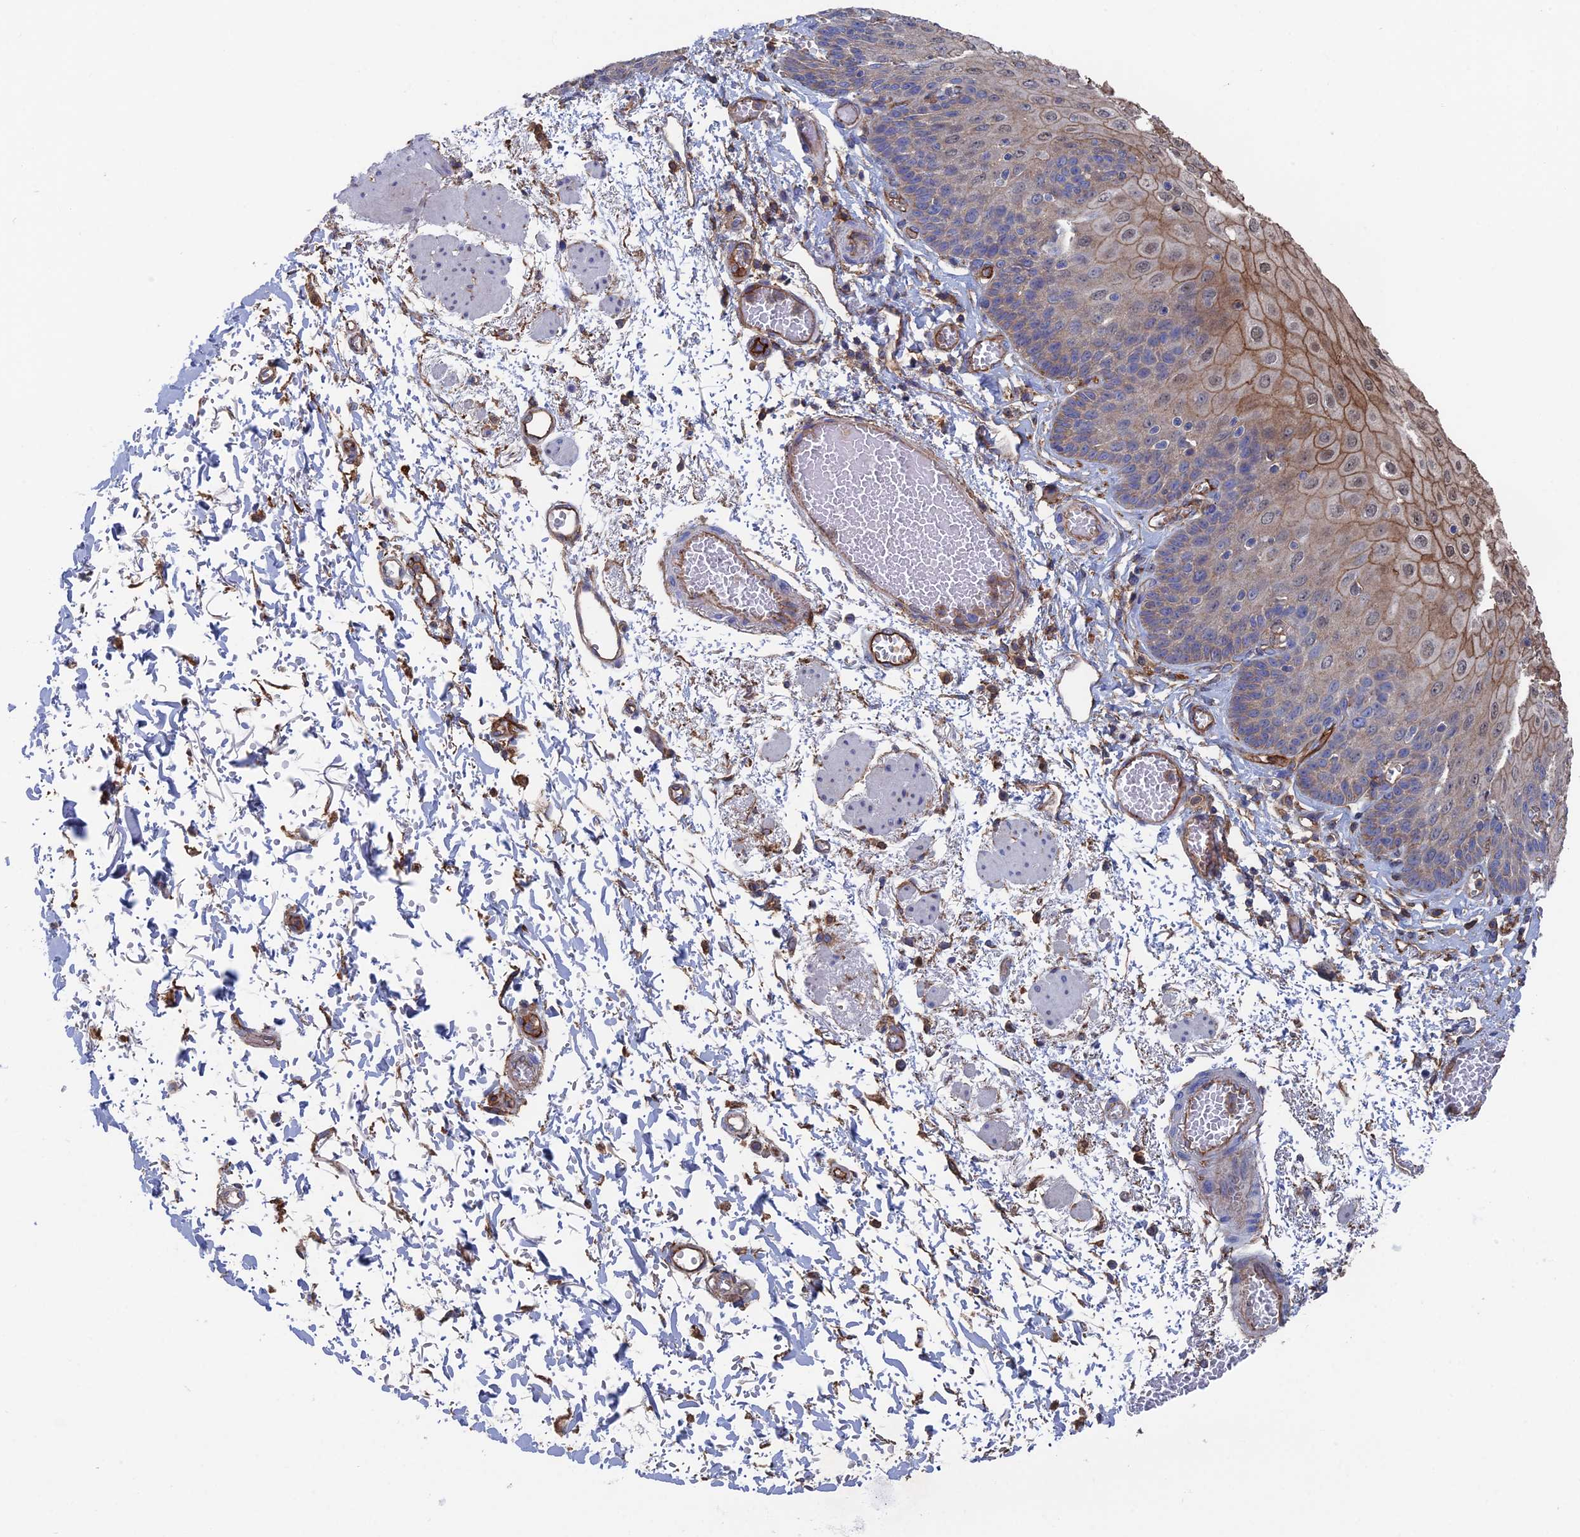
{"staining": {"intensity": "moderate", "quantity": "<25%", "location": "cytoplasmic/membranous"}, "tissue": "esophagus", "cell_type": "Squamous epithelial cells", "image_type": "normal", "snomed": [{"axis": "morphology", "description": "Normal tissue, NOS"}, {"axis": "topography", "description": "Esophagus"}], "caption": "DAB immunohistochemical staining of benign esophagus reveals moderate cytoplasmic/membranous protein staining in about <25% of squamous epithelial cells.", "gene": "SNX11", "patient": {"sex": "male", "age": 81}}